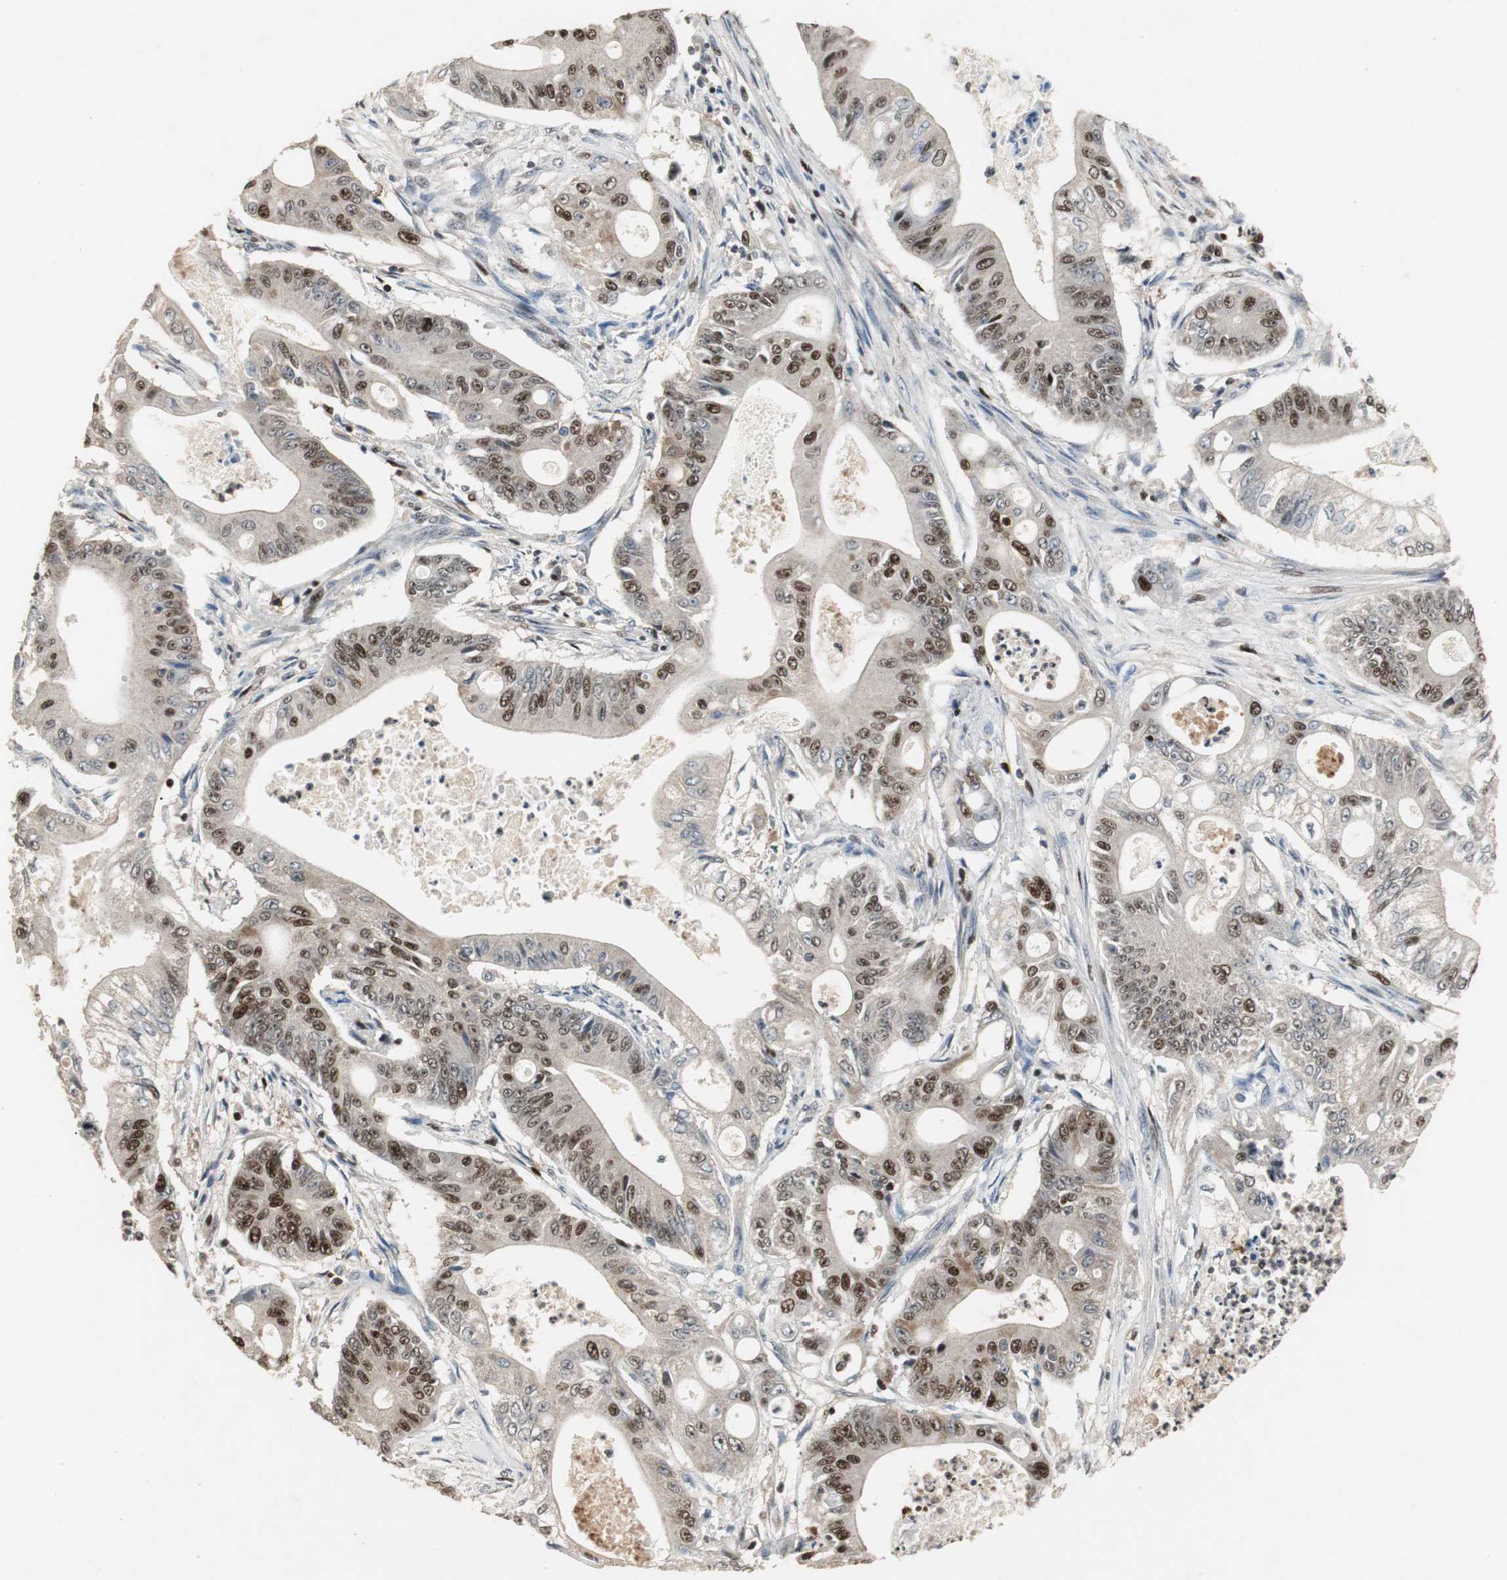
{"staining": {"intensity": "strong", "quantity": "25%-75%", "location": "nuclear"}, "tissue": "pancreatic cancer", "cell_type": "Tumor cells", "image_type": "cancer", "snomed": [{"axis": "morphology", "description": "Normal tissue, NOS"}, {"axis": "topography", "description": "Lymph node"}], "caption": "Immunohistochemistry (IHC) micrograph of pancreatic cancer stained for a protein (brown), which displays high levels of strong nuclear expression in approximately 25%-75% of tumor cells.", "gene": "FEN1", "patient": {"sex": "male", "age": 62}}